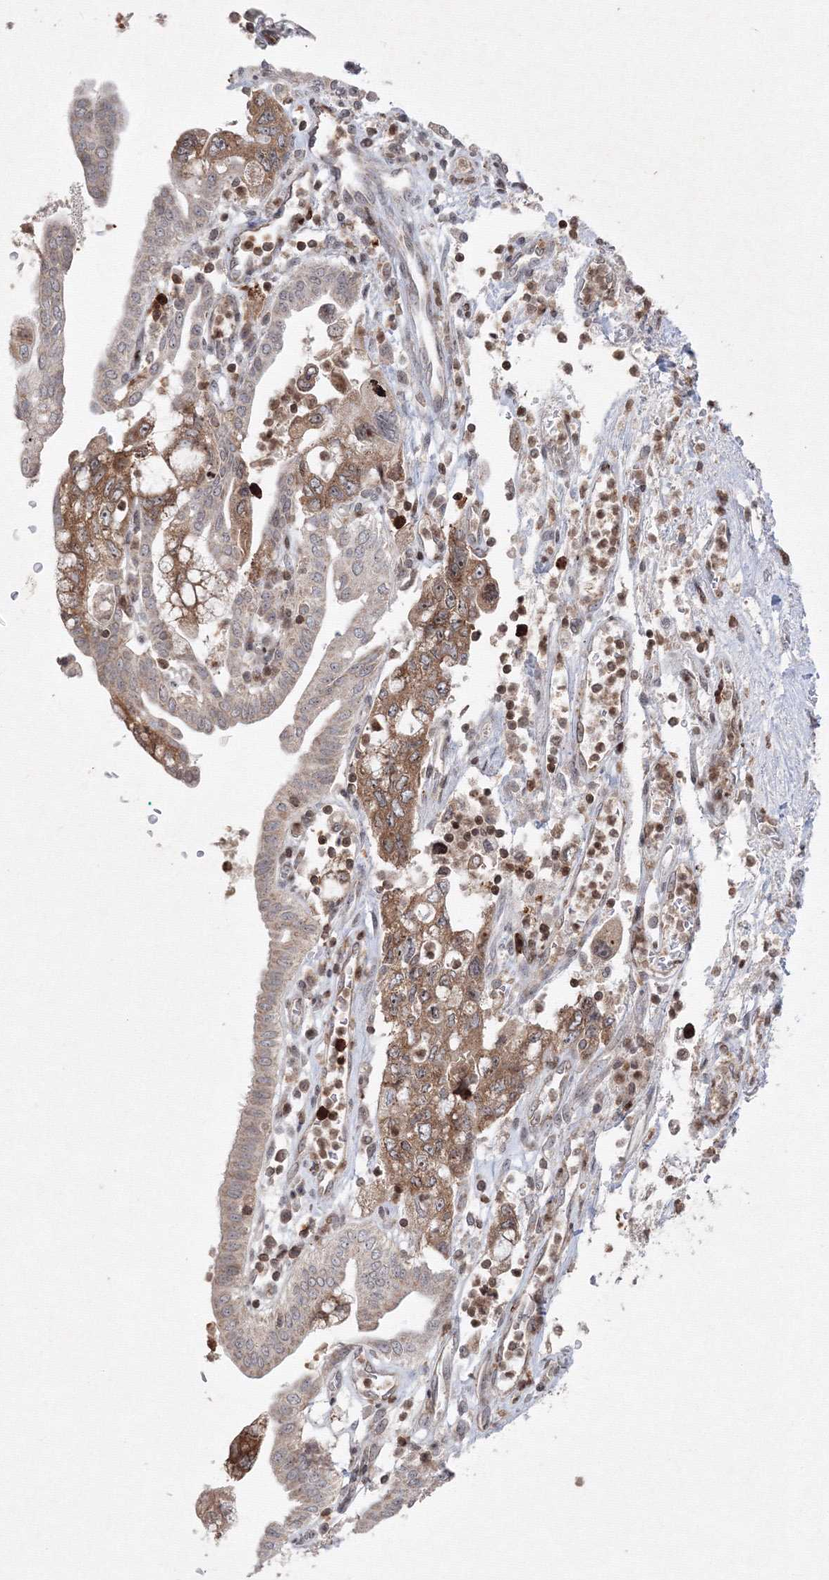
{"staining": {"intensity": "moderate", "quantity": "25%-75%", "location": "cytoplasmic/membranous"}, "tissue": "pancreatic cancer", "cell_type": "Tumor cells", "image_type": "cancer", "snomed": [{"axis": "morphology", "description": "Adenocarcinoma, NOS"}, {"axis": "topography", "description": "Pancreas"}], "caption": "IHC image of human pancreatic cancer stained for a protein (brown), which displays medium levels of moderate cytoplasmic/membranous positivity in about 25%-75% of tumor cells.", "gene": "MKRN2", "patient": {"sex": "female", "age": 73}}